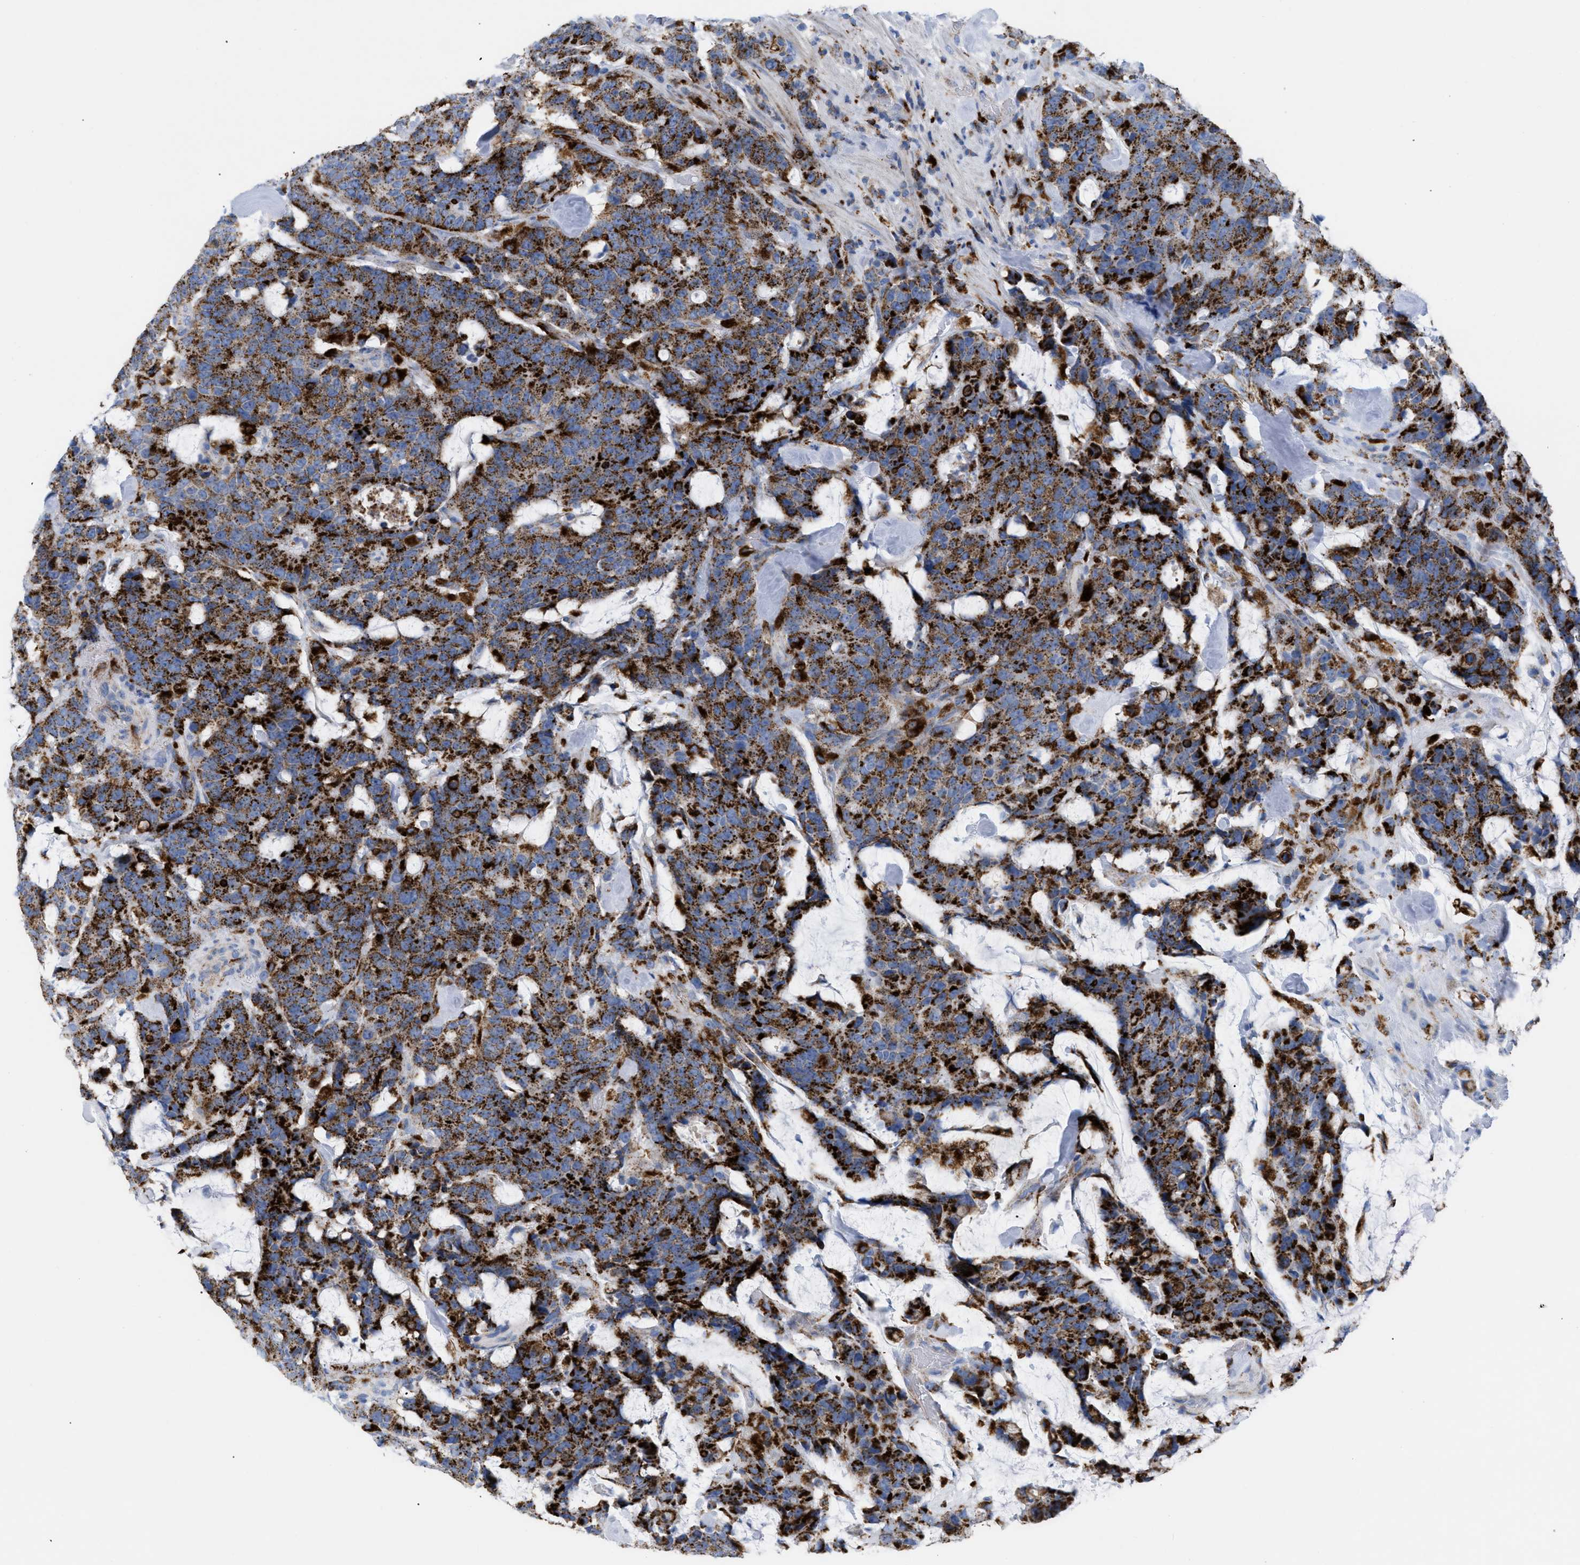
{"staining": {"intensity": "strong", "quantity": ">75%", "location": "cytoplasmic/membranous"}, "tissue": "colorectal cancer", "cell_type": "Tumor cells", "image_type": "cancer", "snomed": [{"axis": "morphology", "description": "Adenocarcinoma, NOS"}, {"axis": "topography", "description": "Colon"}], "caption": "The immunohistochemical stain shows strong cytoplasmic/membranous expression in tumor cells of colorectal adenocarcinoma tissue. Using DAB (3,3'-diaminobenzidine) (brown) and hematoxylin (blue) stains, captured at high magnification using brightfield microscopy.", "gene": "DRAM2", "patient": {"sex": "female", "age": 86}}